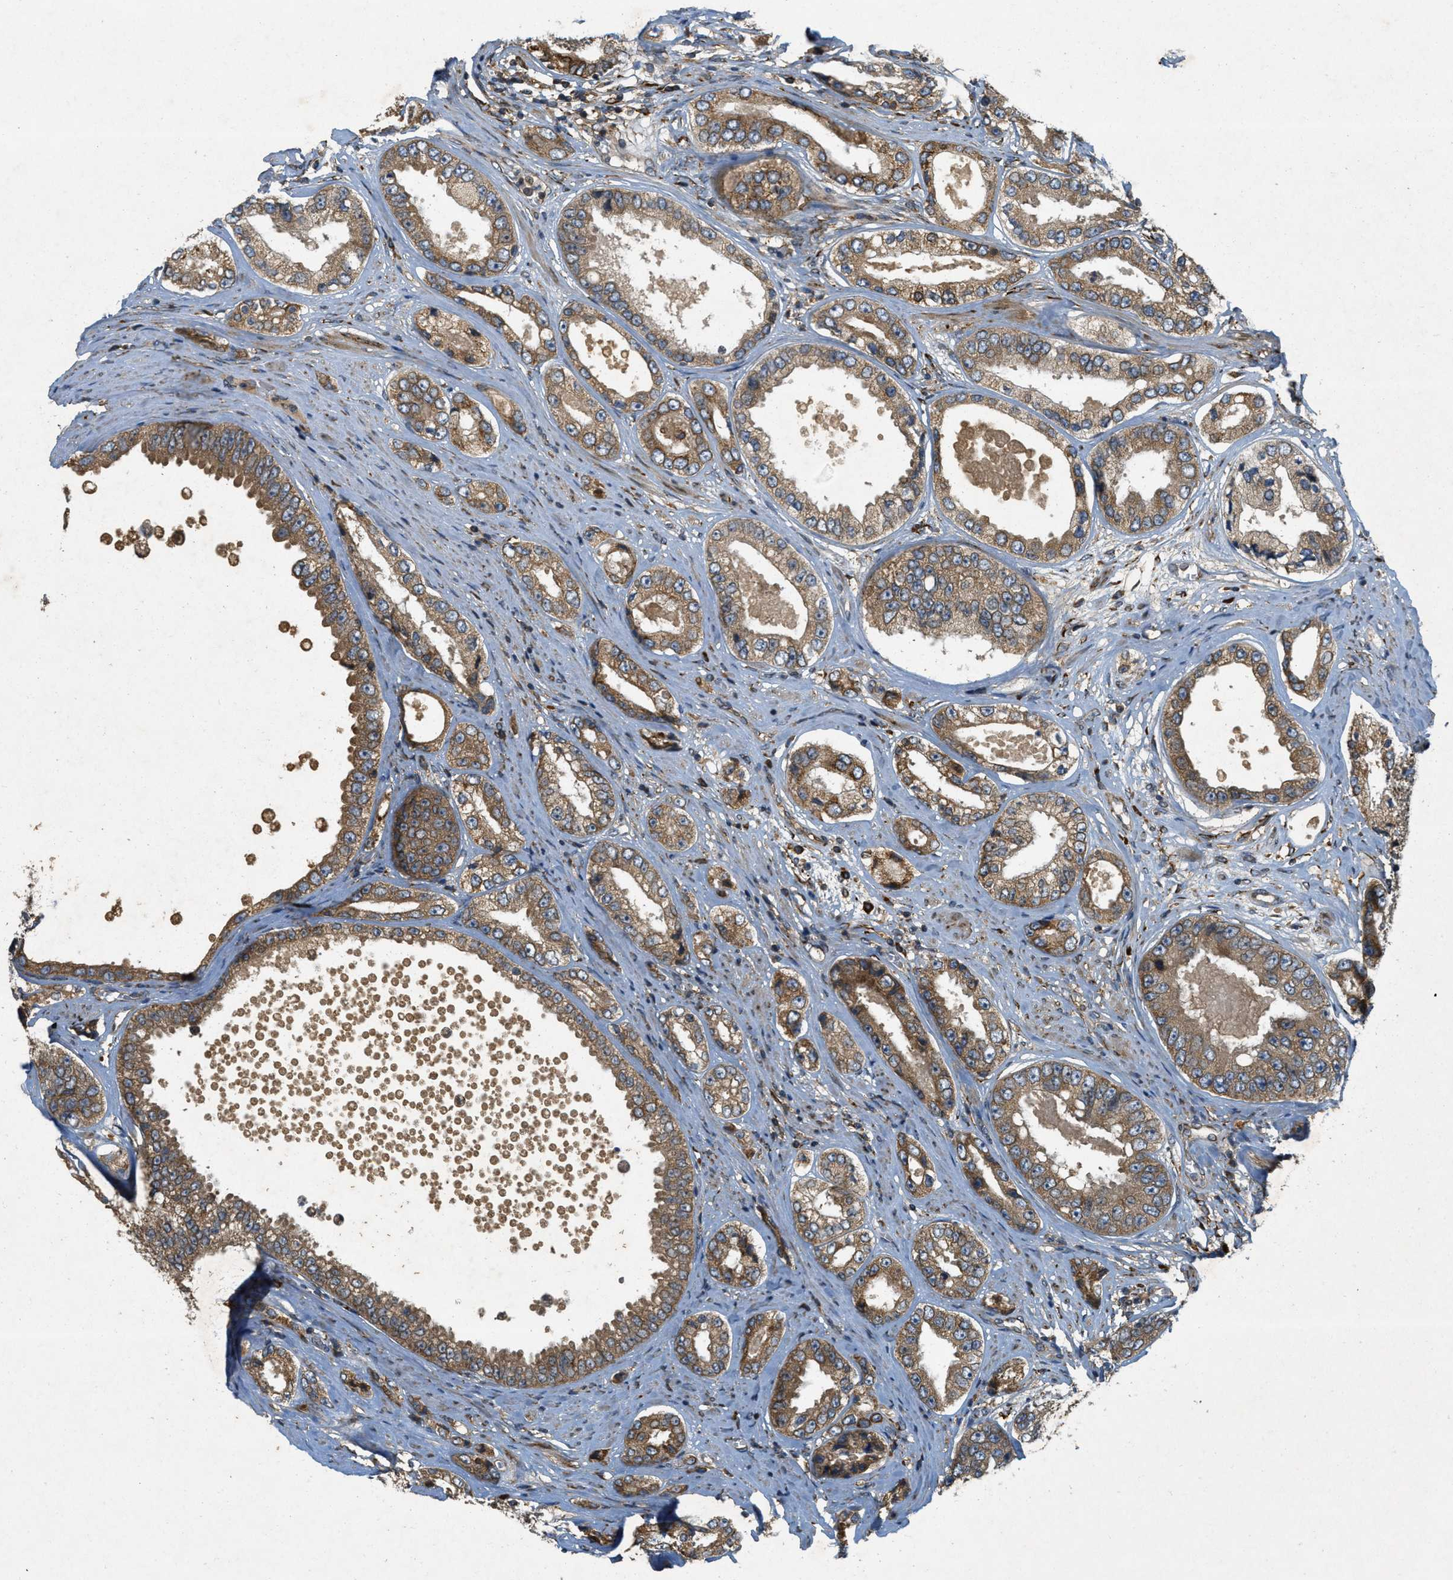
{"staining": {"intensity": "moderate", "quantity": ">75%", "location": "cytoplasmic/membranous"}, "tissue": "prostate cancer", "cell_type": "Tumor cells", "image_type": "cancer", "snomed": [{"axis": "morphology", "description": "Adenocarcinoma, High grade"}, {"axis": "topography", "description": "Prostate"}], "caption": "Protein expression analysis of prostate cancer (high-grade adenocarcinoma) exhibits moderate cytoplasmic/membranous positivity in about >75% of tumor cells.", "gene": "PCDH18", "patient": {"sex": "male", "age": 61}}